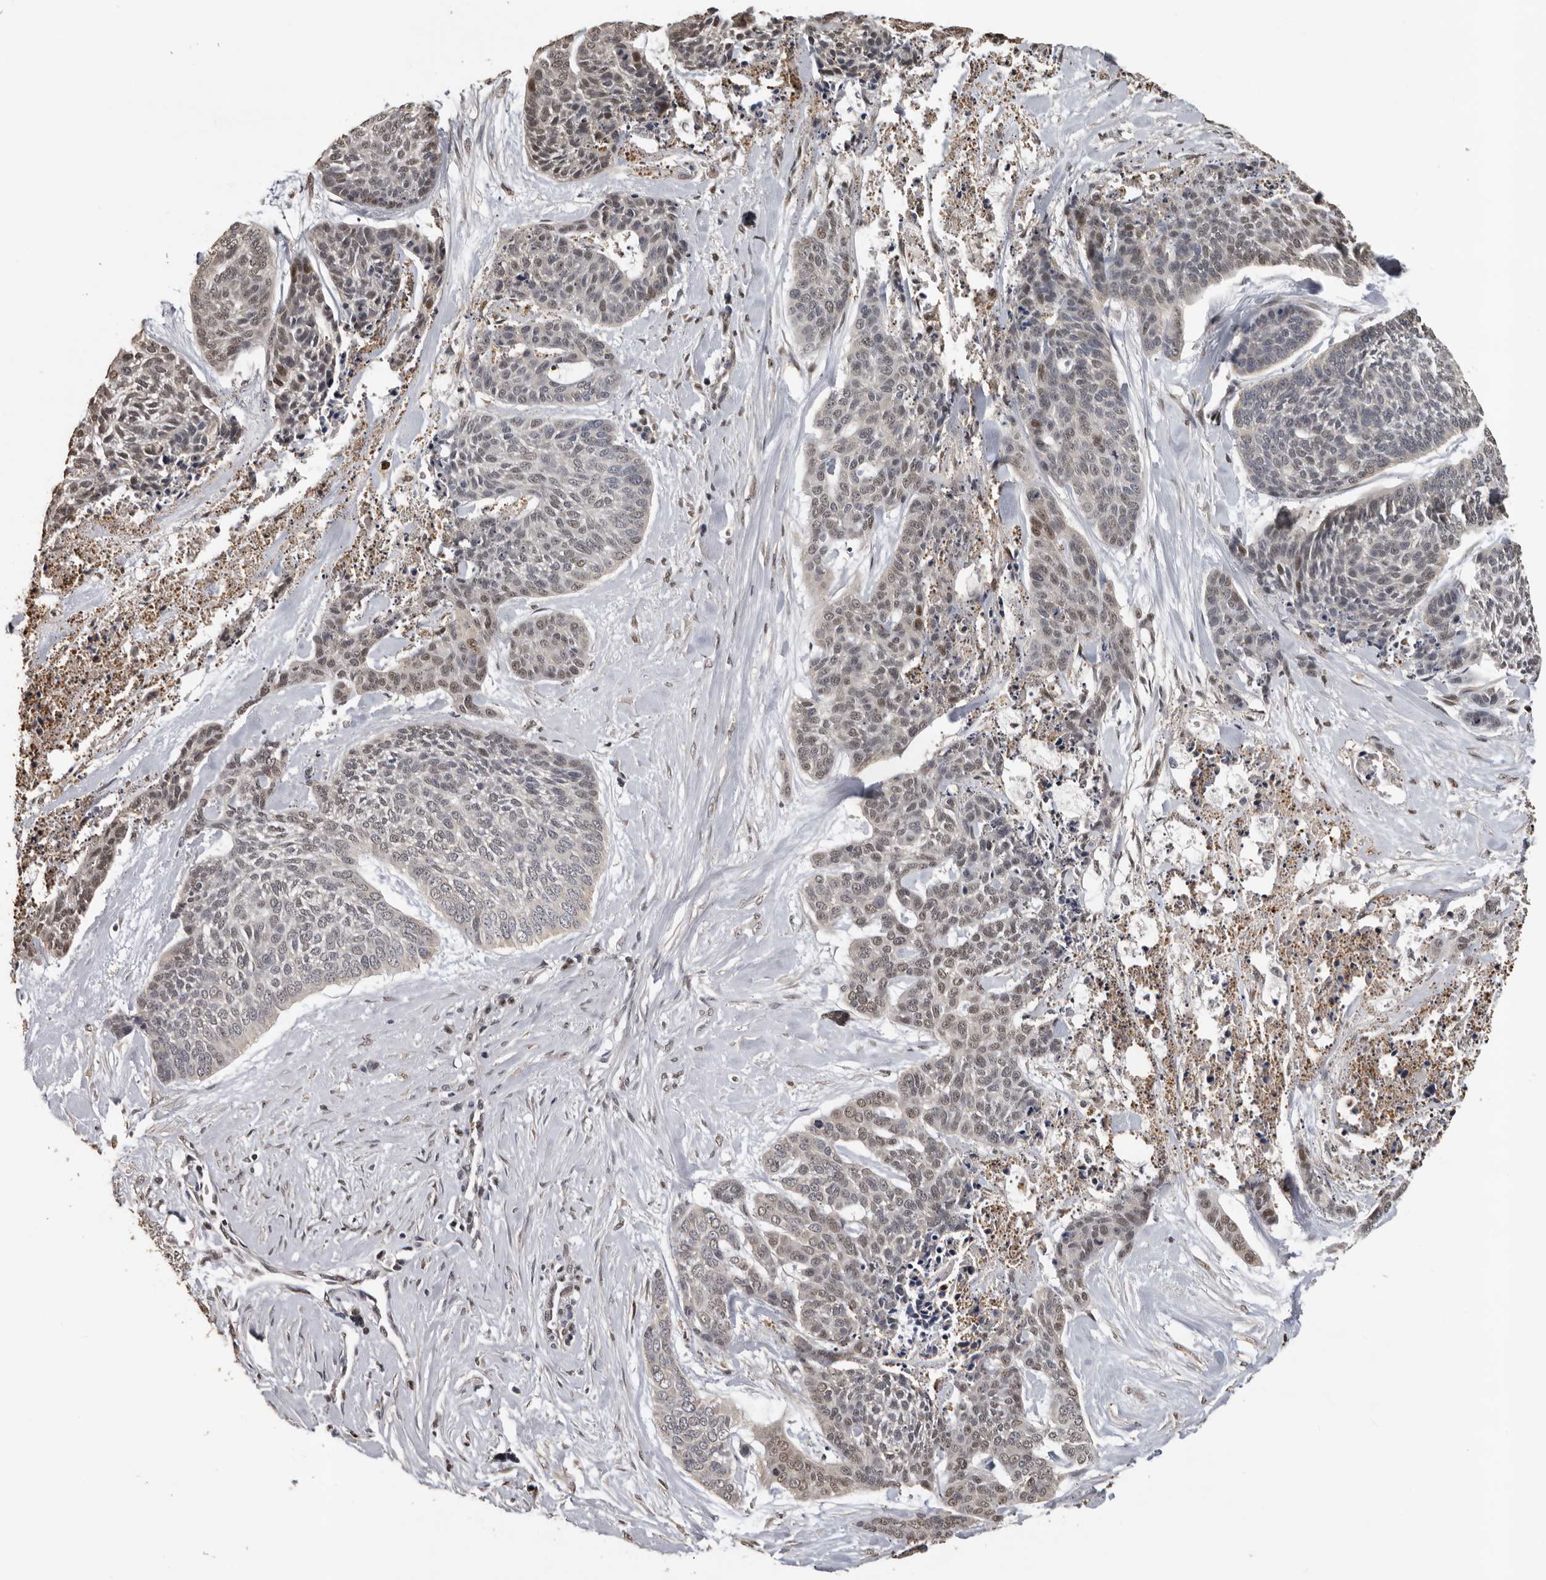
{"staining": {"intensity": "weak", "quantity": "25%-75%", "location": "nuclear"}, "tissue": "skin cancer", "cell_type": "Tumor cells", "image_type": "cancer", "snomed": [{"axis": "morphology", "description": "Basal cell carcinoma"}, {"axis": "topography", "description": "Skin"}], "caption": "The photomicrograph demonstrates immunohistochemical staining of basal cell carcinoma (skin). There is weak nuclear positivity is present in approximately 25%-75% of tumor cells.", "gene": "KIF2B", "patient": {"sex": "female", "age": 64}}